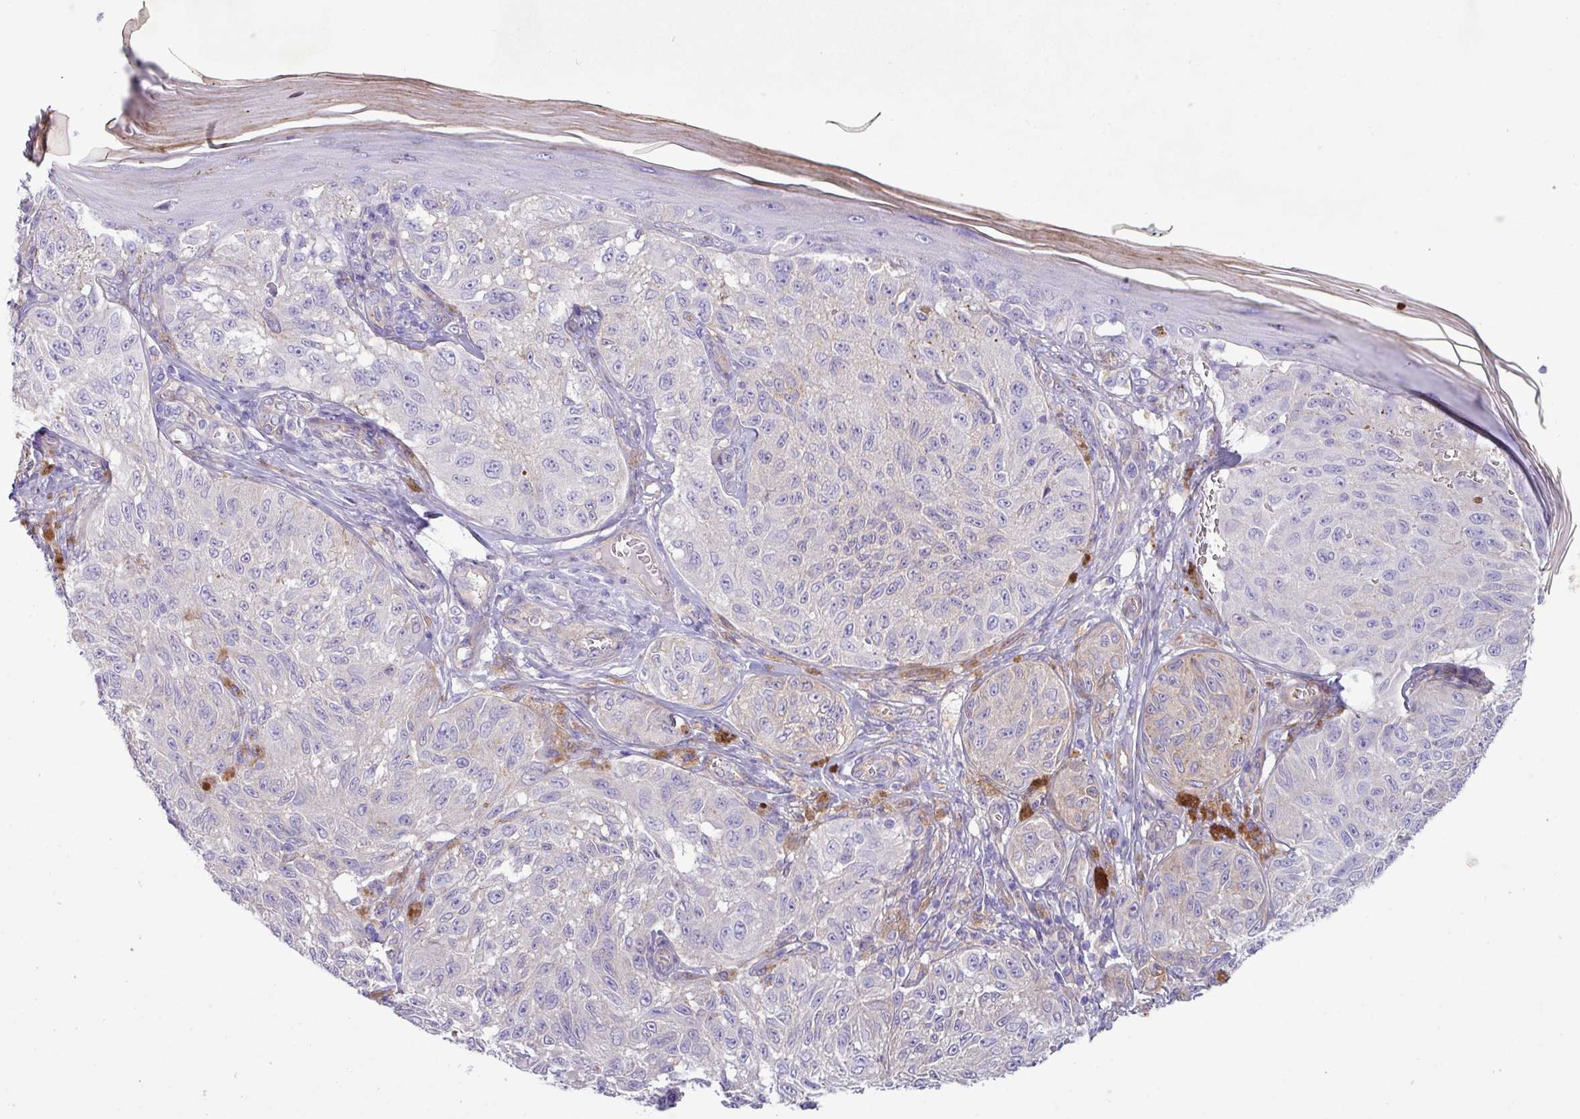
{"staining": {"intensity": "weak", "quantity": "<25%", "location": "cytoplasmic/membranous"}, "tissue": "melanoma", "cell_type": "Tumor cells", "image_type": "cancer", "snomed": [{"axis": "morphology", "description": "Malignant melanoma, NOS"}, {"axis": "topography", "description": "Skin"}], "caption": "IHC of human melanoma exhibits no positivity in tumor cells. (DAB immunohistochemistry (IHC) with hematoxylin counter stain).", "gene": "KIRREL3", "patient": {"sex": "male", "age": 68}}